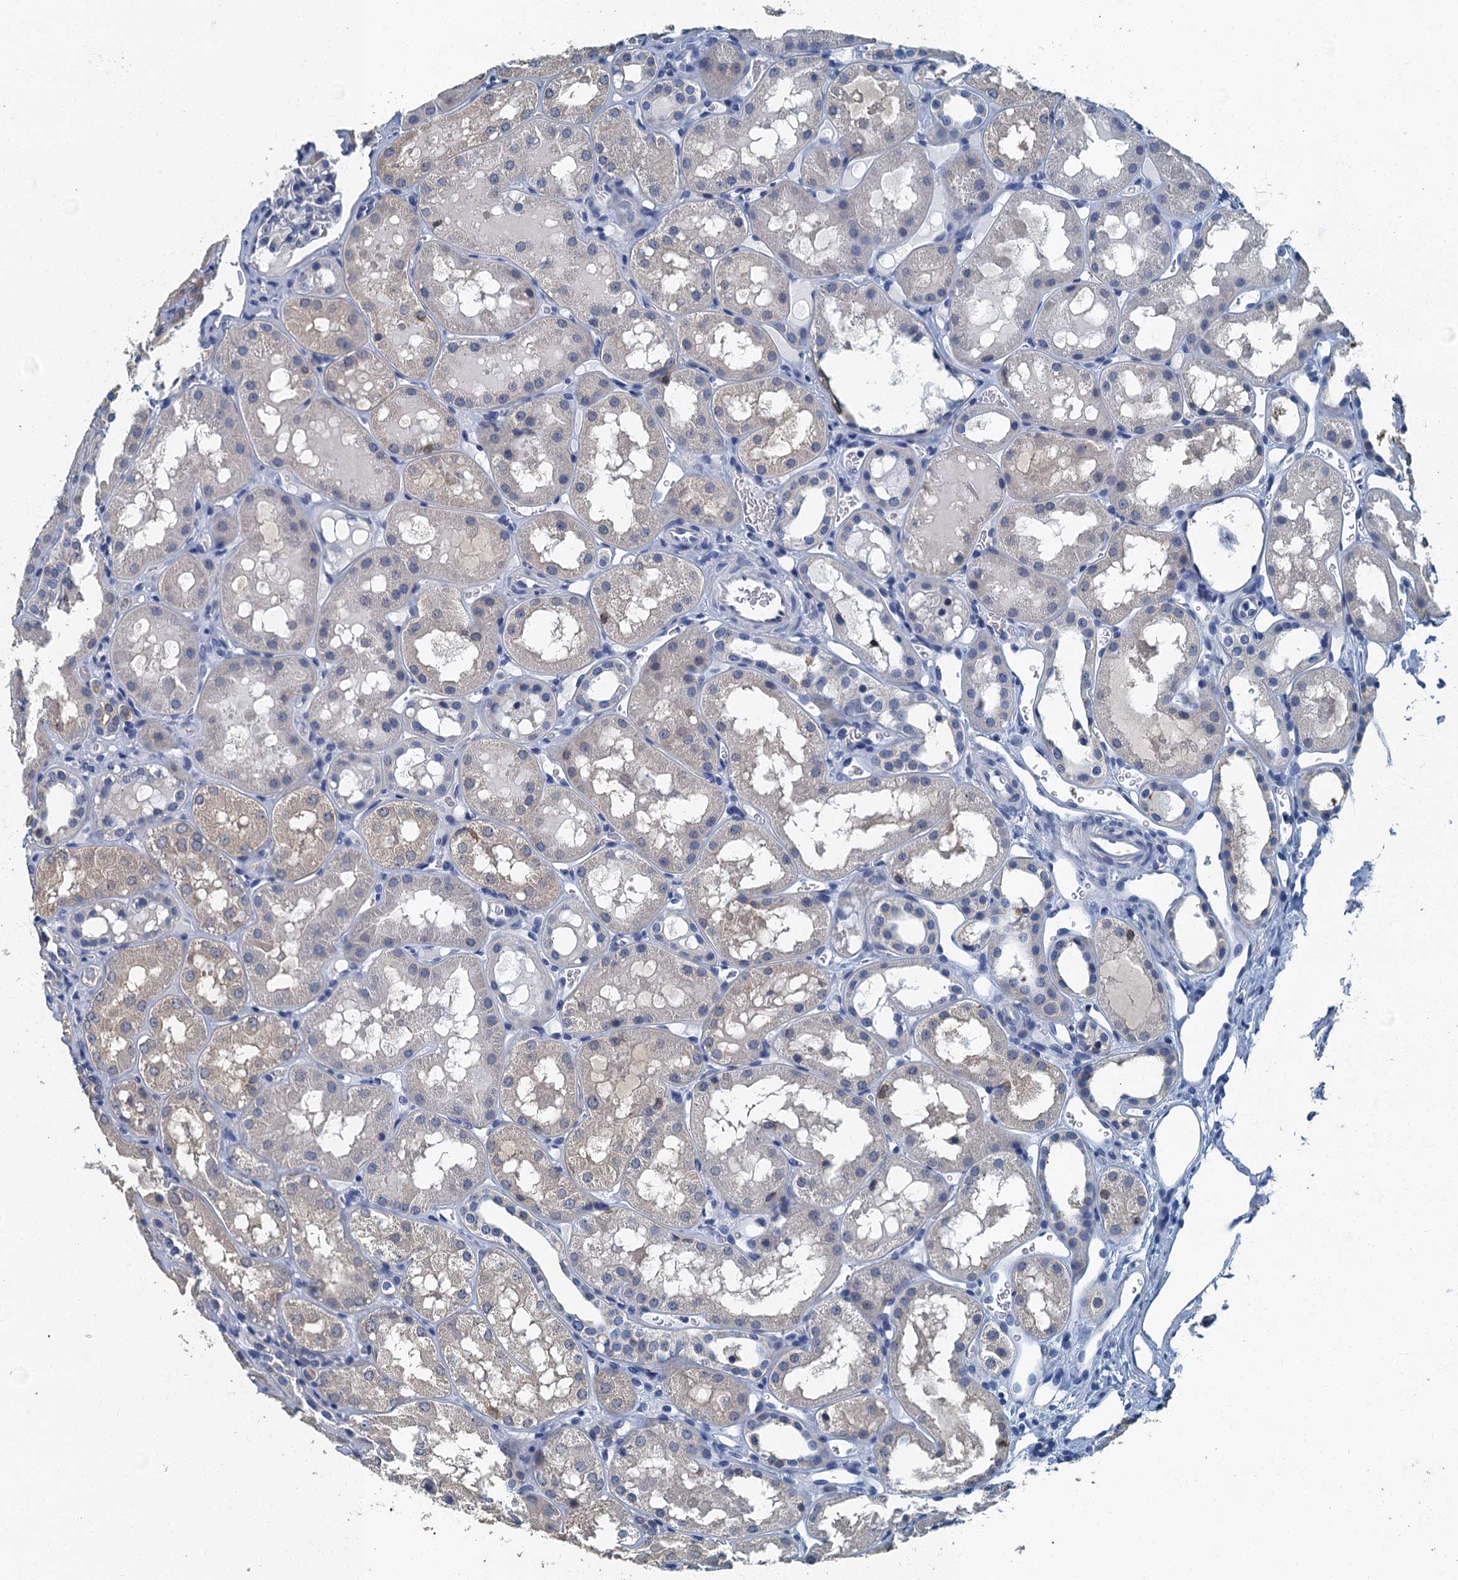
{"staining": {"intensity": "negative", "quantity": "none", "location": "none"}, "tissue": "kidney", "cell_type": "Cells in glomeruli", "image_type": "normal", "snomed": [{"axis": "morphology", "description": "Normal tissue, NOS"}, {"axis": "topography", "description": "Kidney"}, {"axis": "topography", "description": "Urinary bladder"}], "caption": "A micrograph of human kidney is negative for staining in cells in glomeruli. (Brightfield microscopy of DAB immunohistochemistry (IHC) at high magnification).", "gene": "GADL1", "patient": {"sex": "male", "age": 16}}